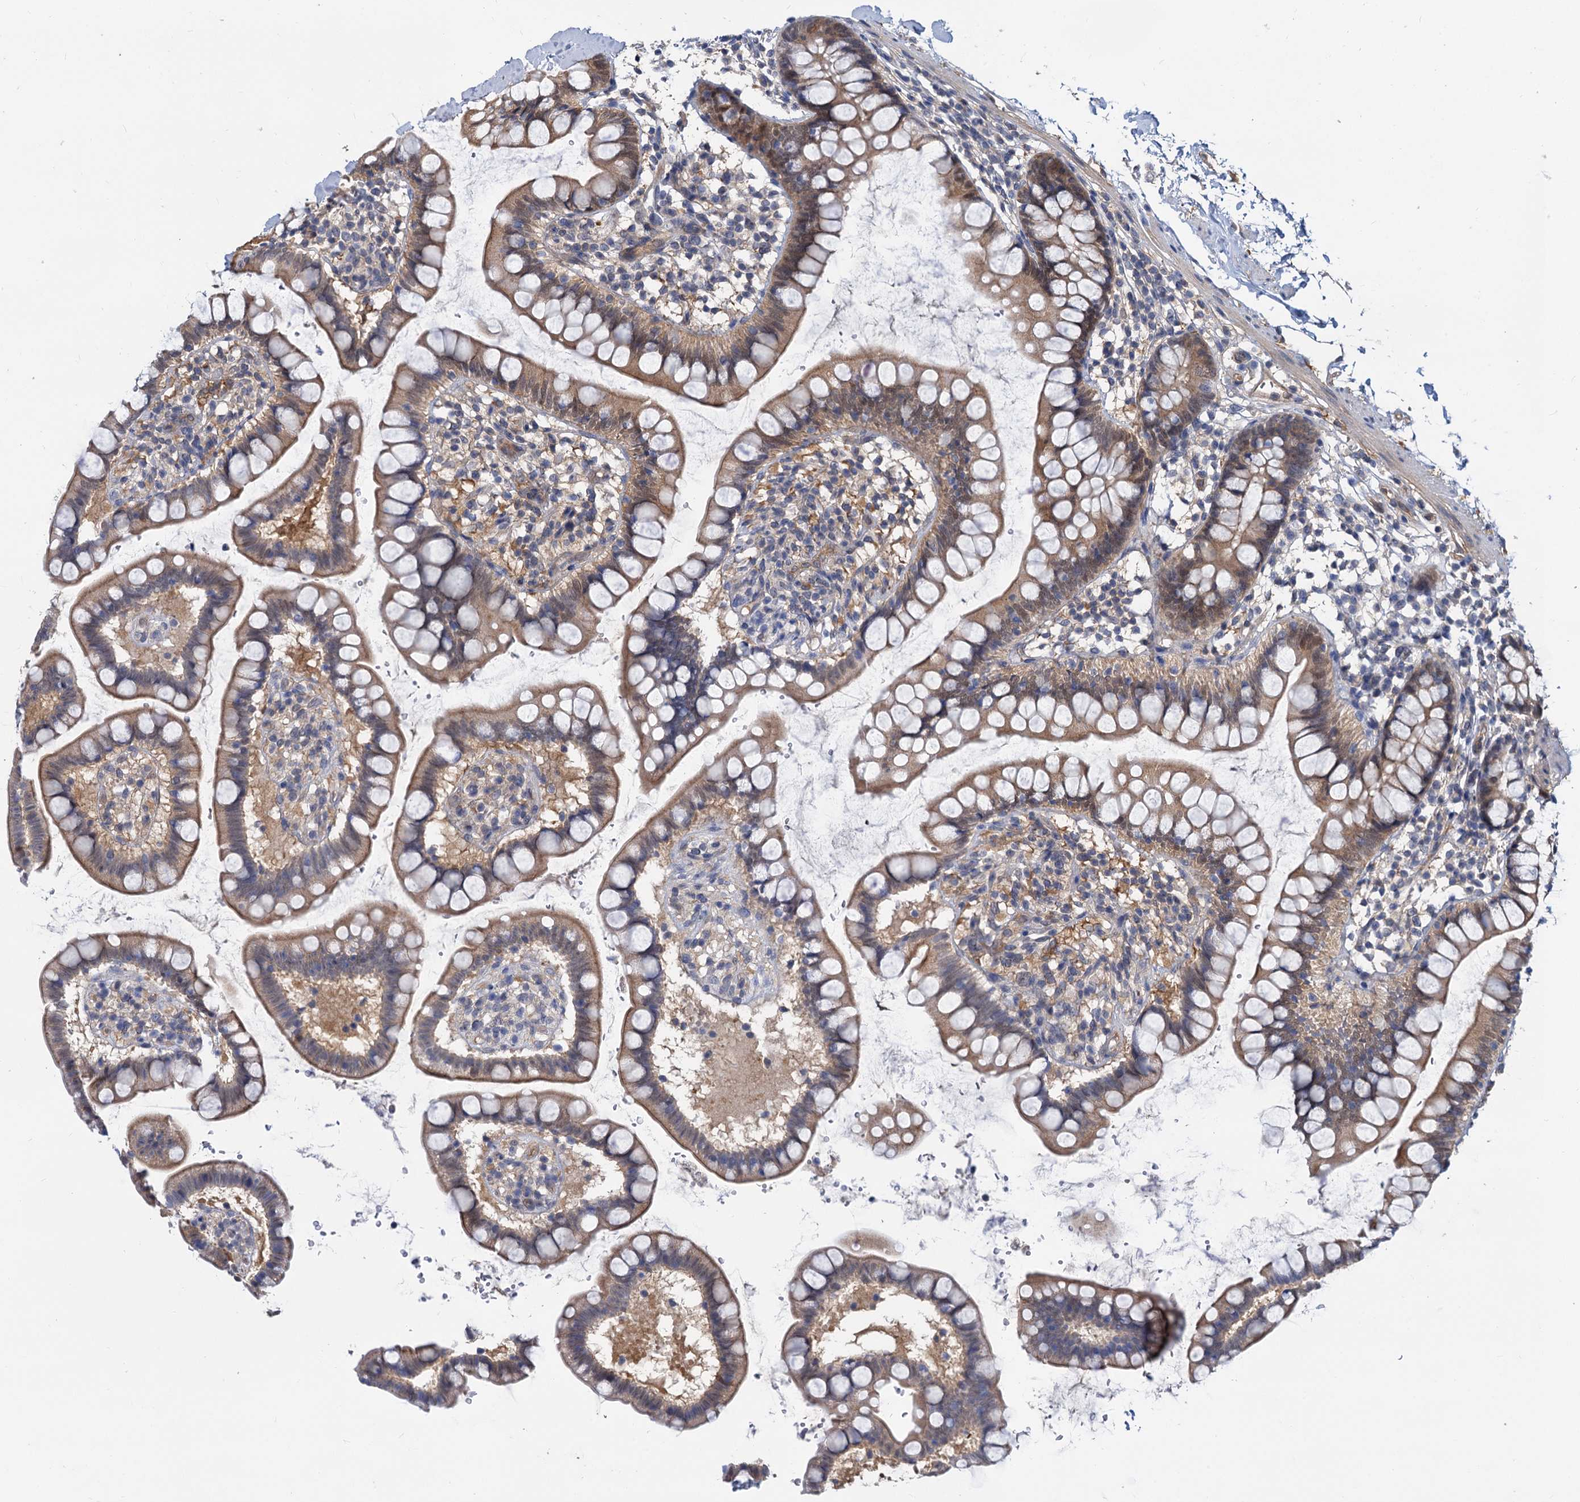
{"staining": {"intensity": "weak", "quantity": "25%-75%", "location": "cytoplasmic/membranous,nuclear"}, "tissue": "small intestine", "cell_type": "Glandular cells", "image_type": "normal", "snomed": [{"axis": "morphology", "description": "Normal tissue, NOS"}, {"axis": "topography", "description": "Small intestine"}], "caption": "About 25%-75% of glandular cells in normal small intestine show weak cytoplasmic/membranous,nuclear protein staining as visualized by brown immunohistochemical staining.", "gene": "SNX15", "patient": {"sex": "female", "age": 84}}